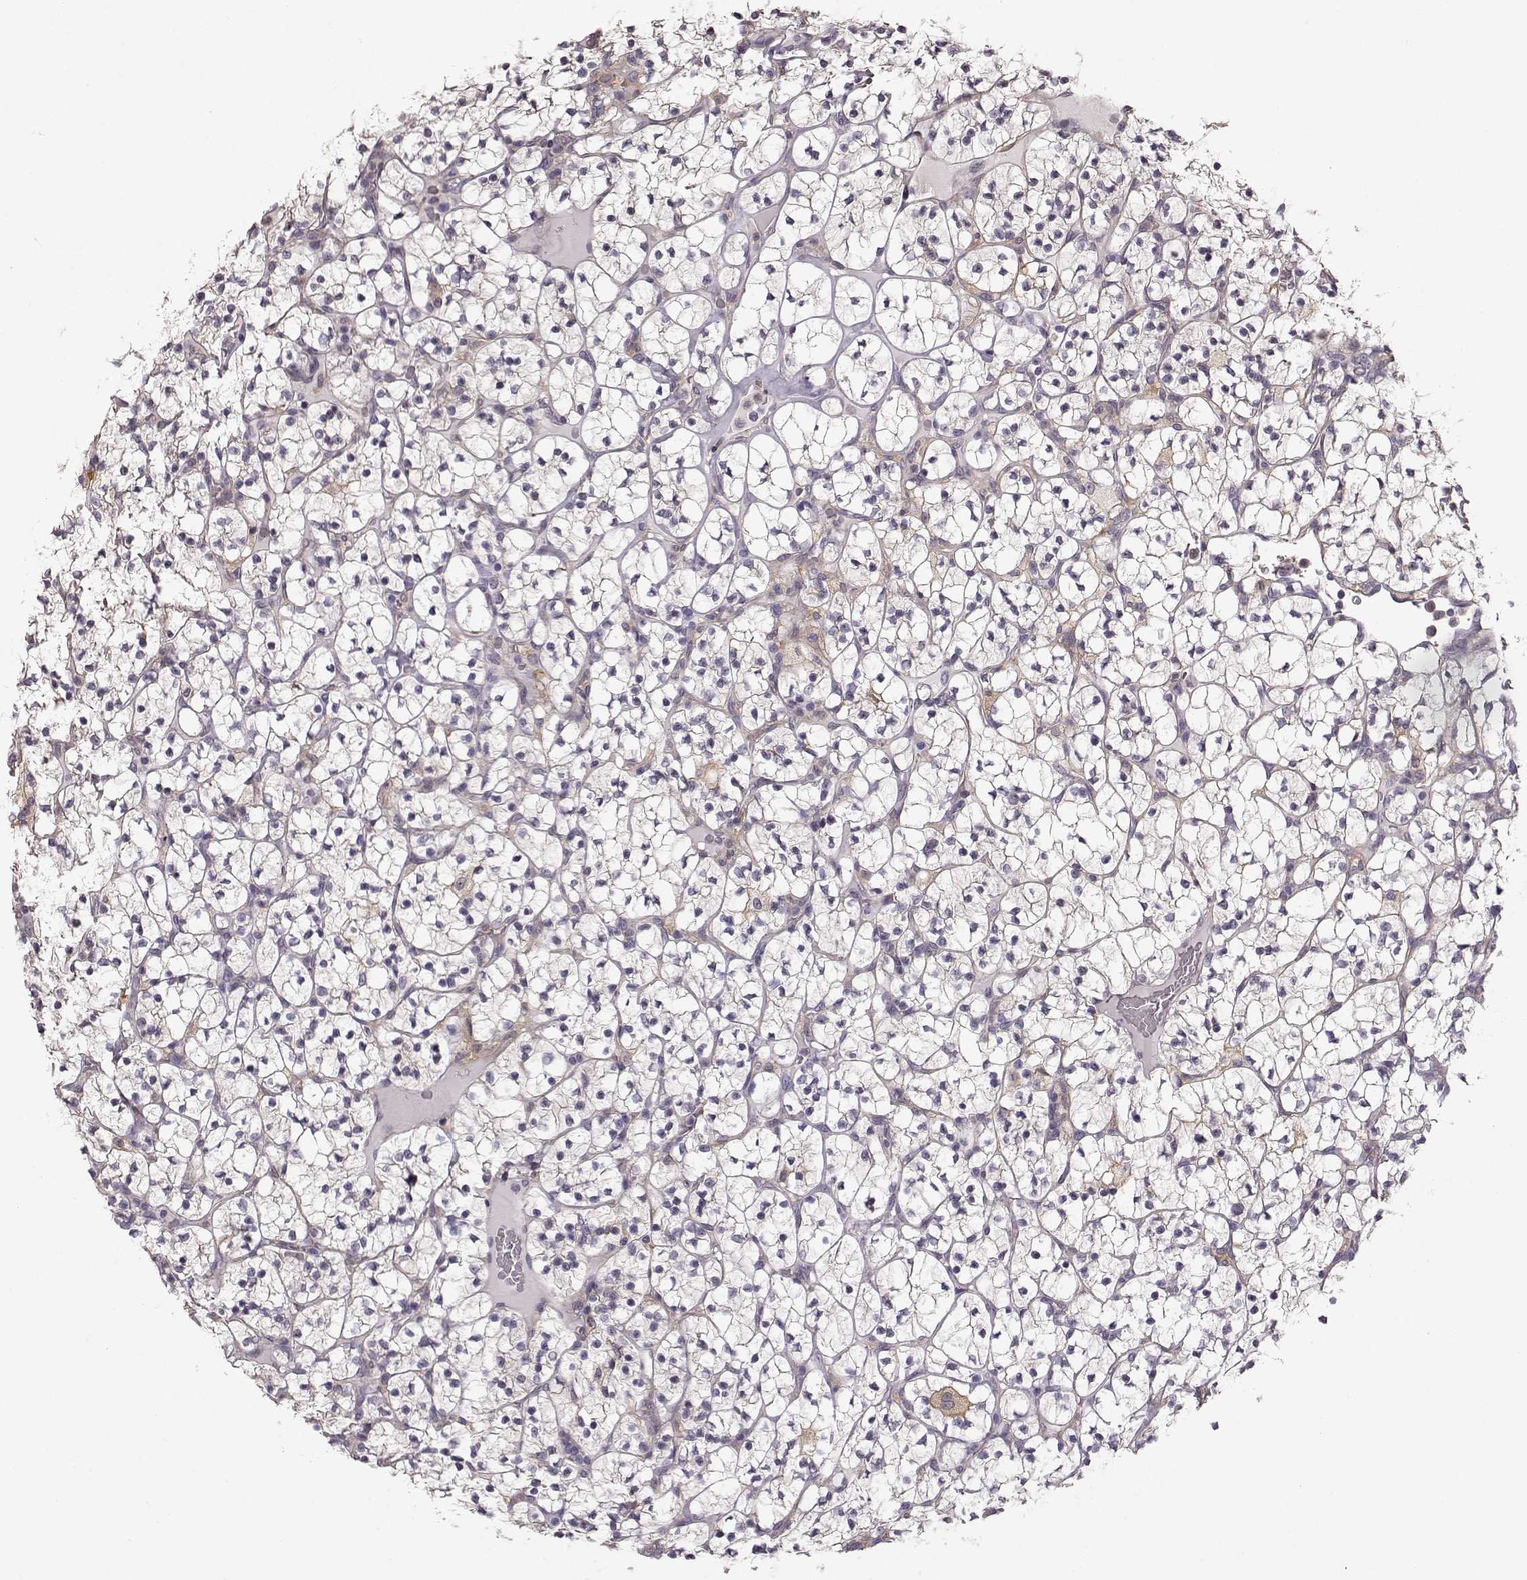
{"staining": {"intensity": "negative", "quantity": "none", "location": "none"}, "tissue": "renal cancer", "cell_type": "Tumor cells", "image_type": "cancer", "snomed": [{"axis": "morphology", "description": "Adenocarcinoma, NOS"}, {"axis": "topography", "description": "Kidney"}], "caption": "Immunohistochemistry of human renal cancer (adenocarcinoma) demonstrates no positivity in tumor cells.", "gene": "GPR50", "patient": {"sex": "female", "age": 89}}